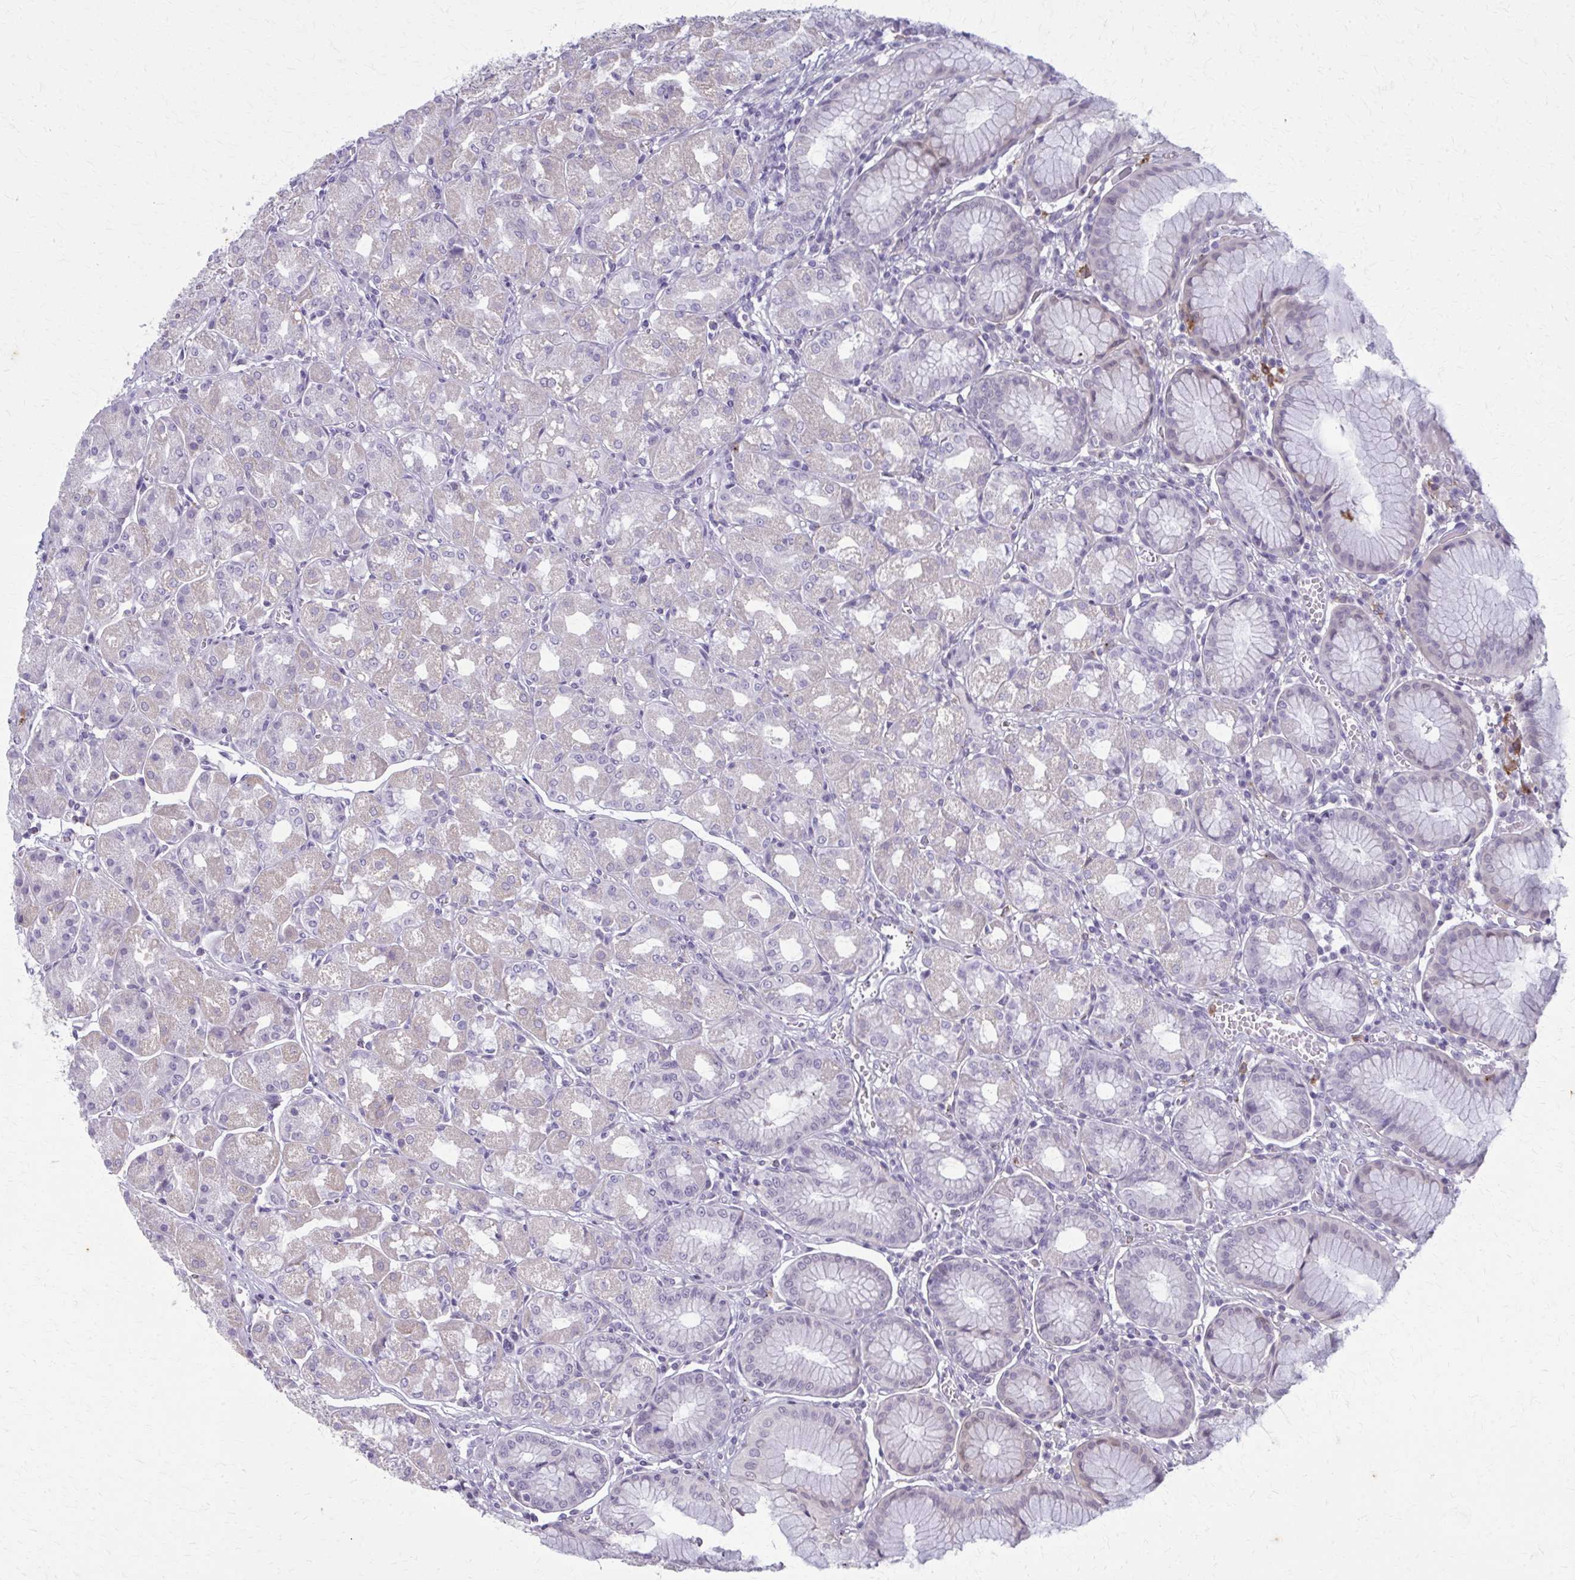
{"staining": {"intensity": "moderate", "quantity": "<25%", "location": "cytoplasmic/membranous"}, "tissue": "stomach", "cell_type": "Glandular cells", "image_type": "normal", "snomed": [{"axis": "morphology", "description": "Normal tissue, NOS"}, {"axis": "topography", "description": "Stomach"}], "caption": "Glandular cells display low levels of moderate cytoplasmic/membranous staining in about <25% of cells in benign human stomach. (Brightfield microscopy of DAB IHC at high magnification).", "gene": "CARD9", "patient": {"sex": "male", "age": 55}}